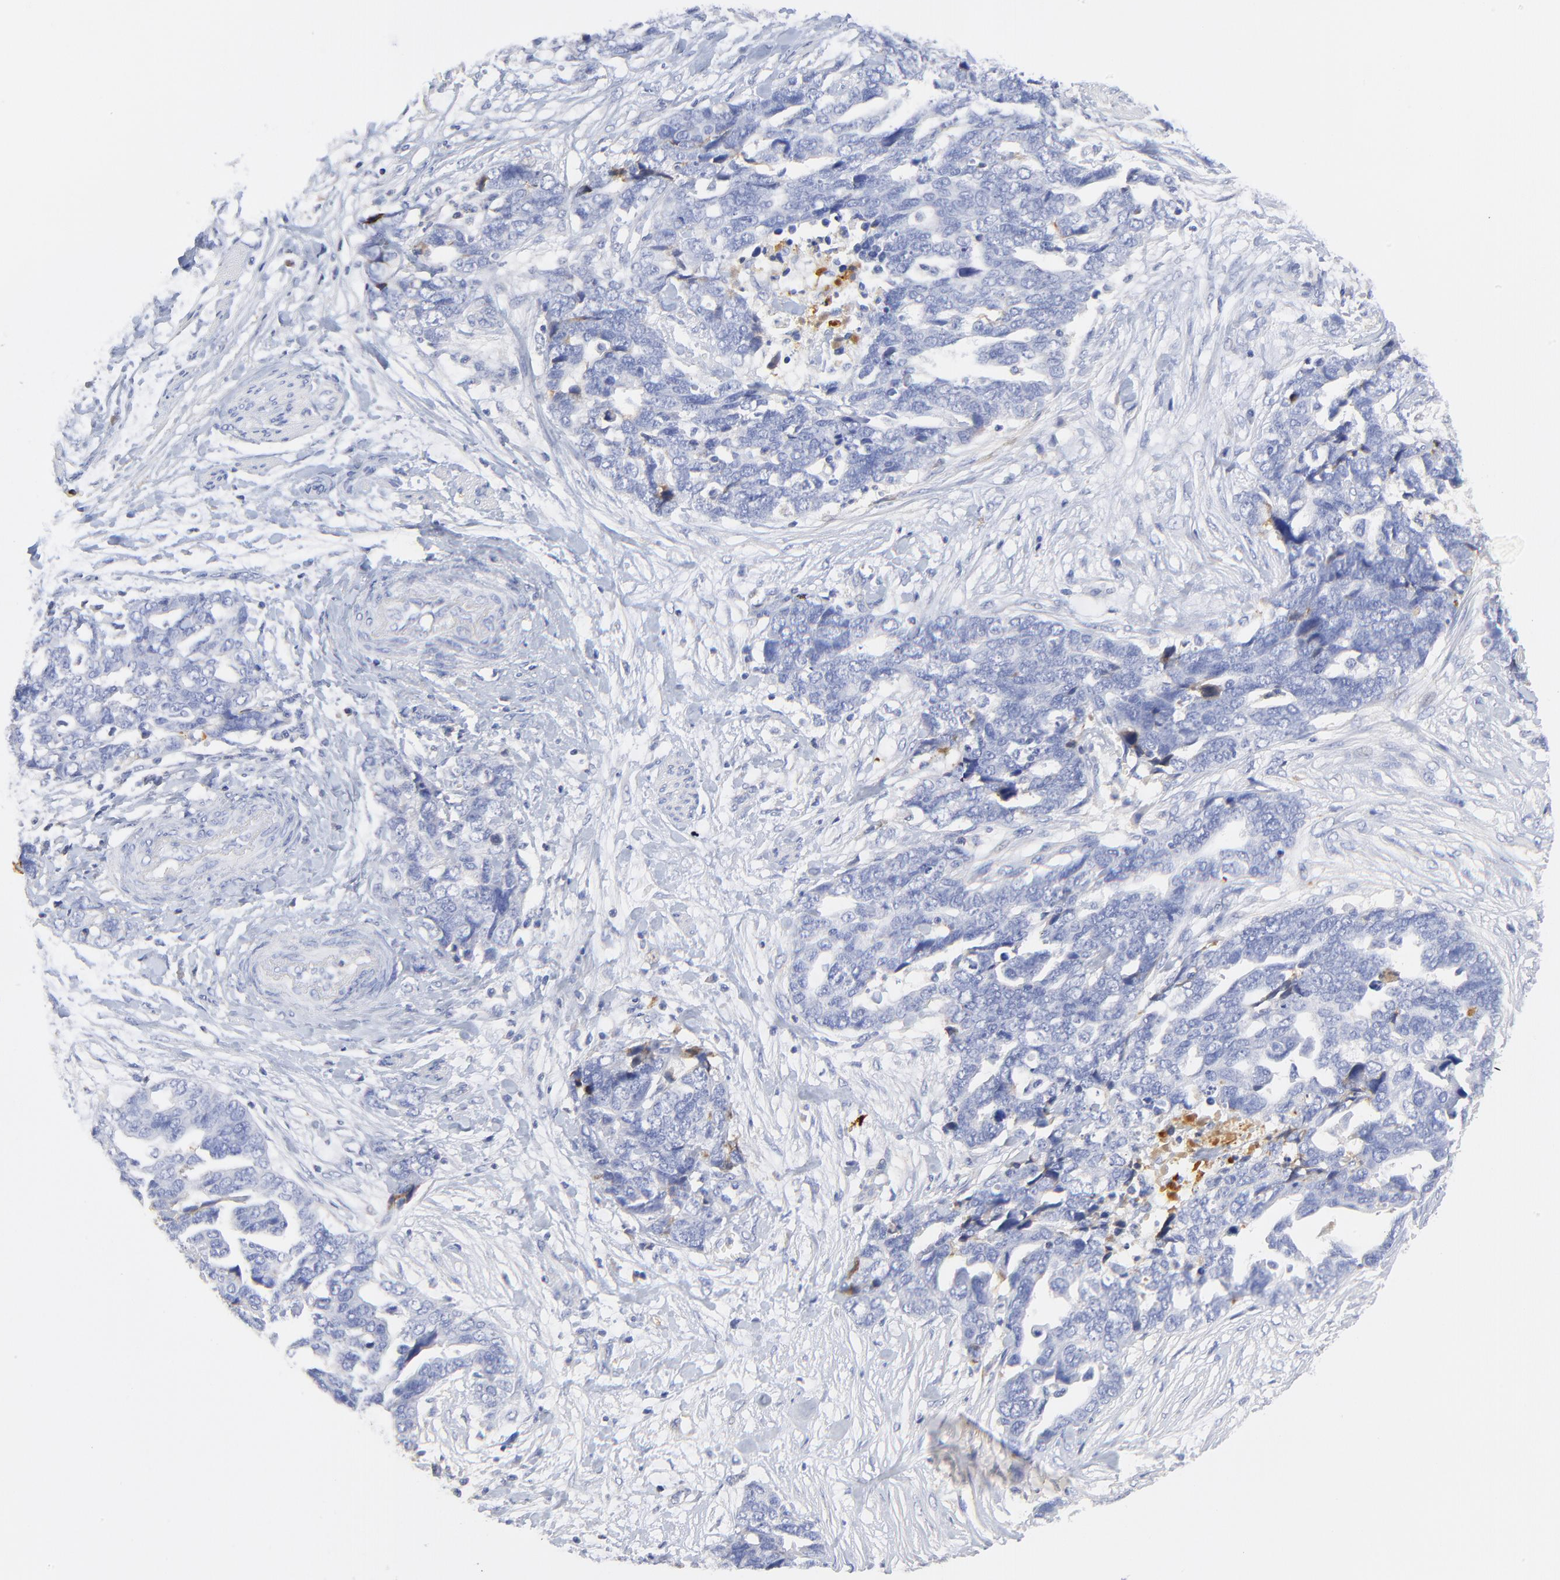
{"staining": {"intensity": "negative", "quantity": "none", "location": "none"}, "tissue": "ovarian cancer", "cell_type": "Tumor cells", "image_type": "cancer", "snomed": [{"axis": "morphology", "description": "Normal tissue, NOS"}, {"axis": "morphology", "description": "Cystadenocarcinoma, serous, NOS"}, {"axis": "topography", "description": "Fallopian tube"}, {"axis": "topography", "description": "Ovary"}], "caption": "The image exhibits no staining of tumor cells in serous cystadenocarcinoma (ovarian).", "gene": "MDGA2", "patient": {"sex": "female", "age": 56}}